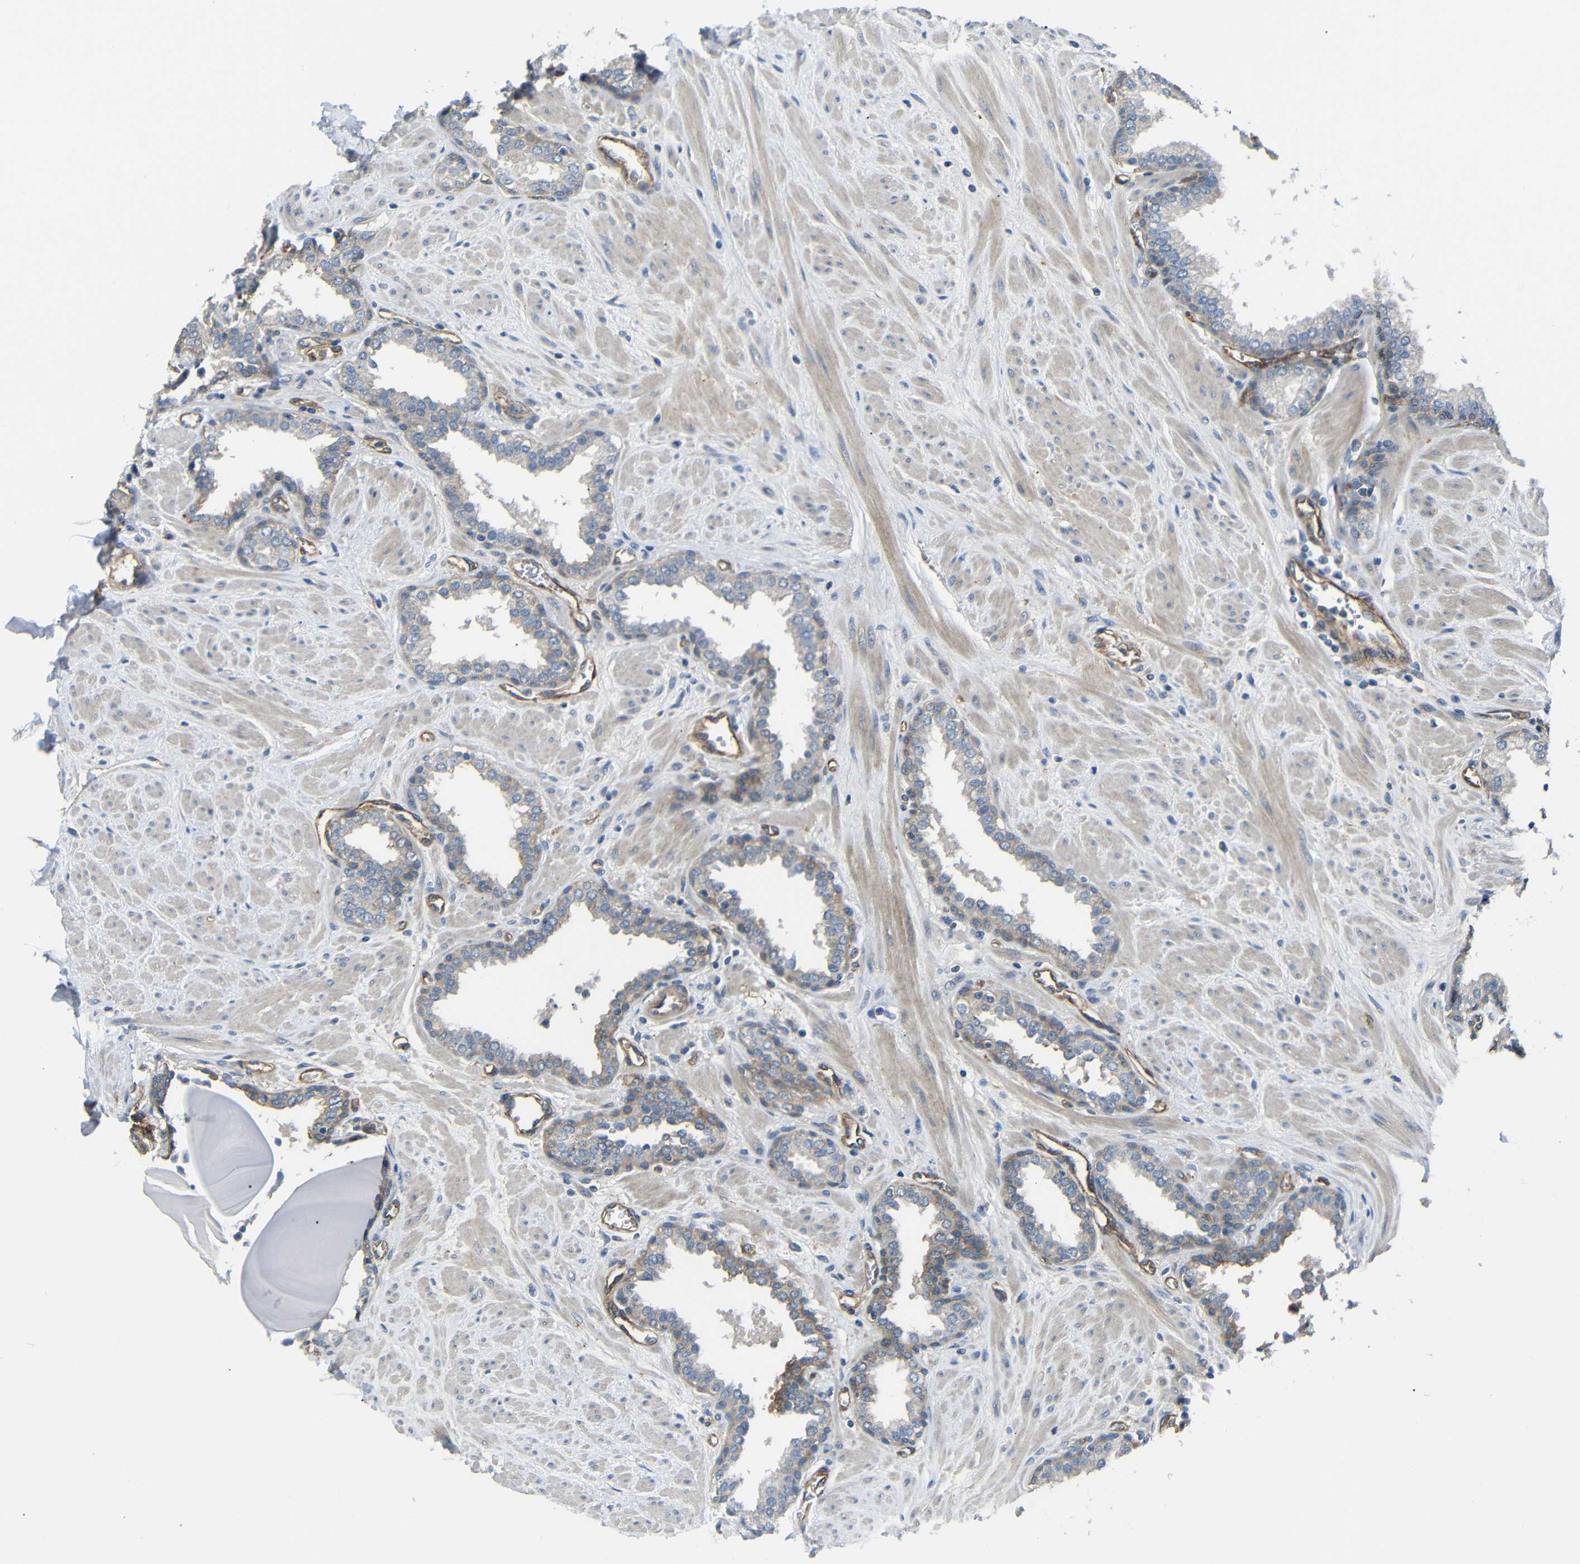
{"staining": {"intensity": "moderate", "quantity": "<25%", "location": "cytoplasmic/membranous"}, "tissue": "prostate", "cell_type": "Glandular cells", "image_type": "normal", "snomed": [{"axis": "morphology", "description": "Normal tissue, NOS"}, {"axis": "topography", "description": "Prostate"}], "caption": "Immunohistochemistry (IHC) micrograph of unremarkable prostate: prostate stained using immunohistochemistry exhibits low levels of moderate protein expression localized specifically in the cytoplasmic/membranous of glandular cells, appearing as a cytoplasmic/membranous brown color.", "gene": "MYO1B", "patient": {"sex": "male", "age": 51}}